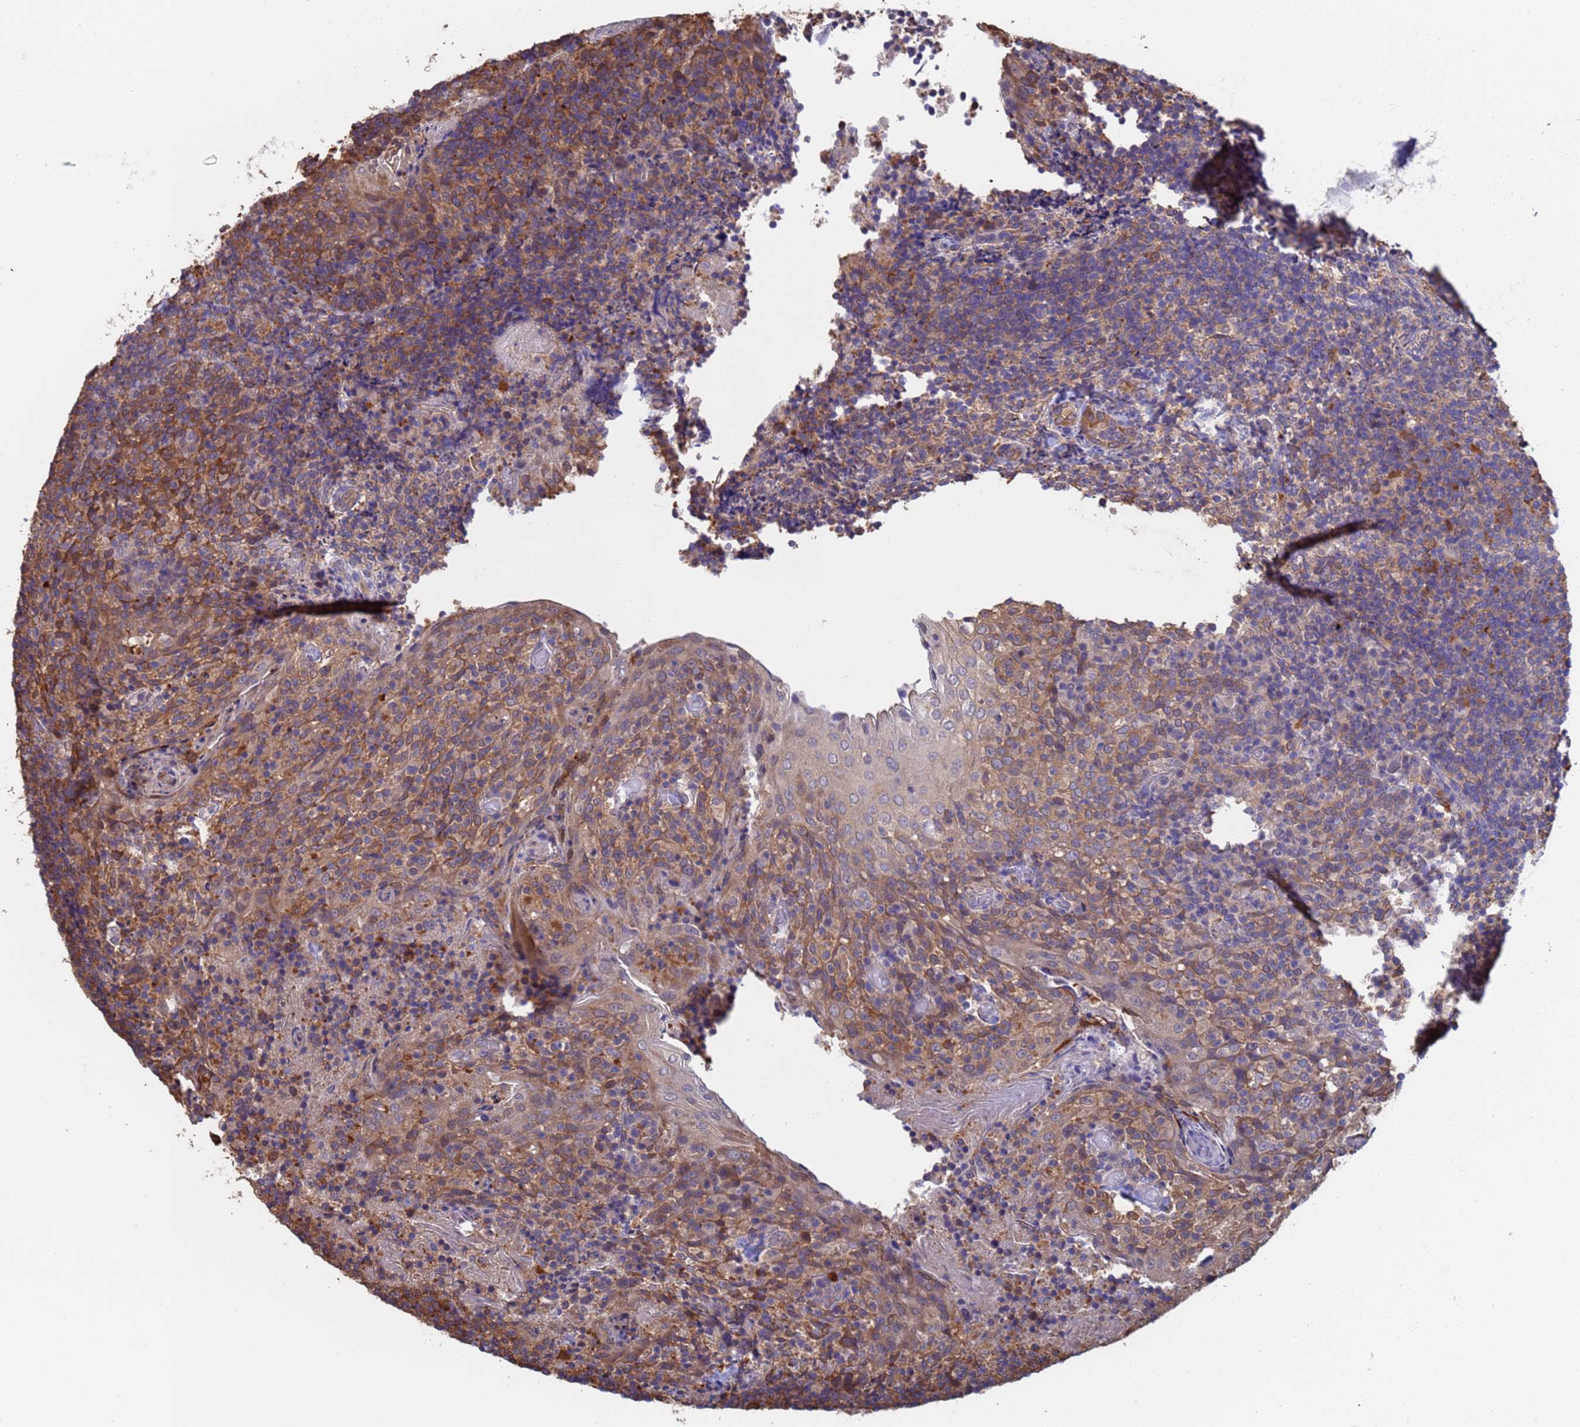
{"staining": {"intensity": "moderate", "quantity": "25%-75%", "location": "cytoplasmic/membranous"}, "tissue": "tonsil", "cell_type": "Germinal center cells", "image_type": "normal", "snomed": [{"axis": "morphology", "description": "Normal tissue, NOS"}, {"axis": "topography", "description": "Tonsil"}], "caption": "Moderate cytoplasmic/membranous staining for a protein is present in approximately 25%-75% of germinal center cells of benign tonsil using immunohistochemistry.", "gene": "FAM25A", "patient": {"sex": "female", "age": 10}}